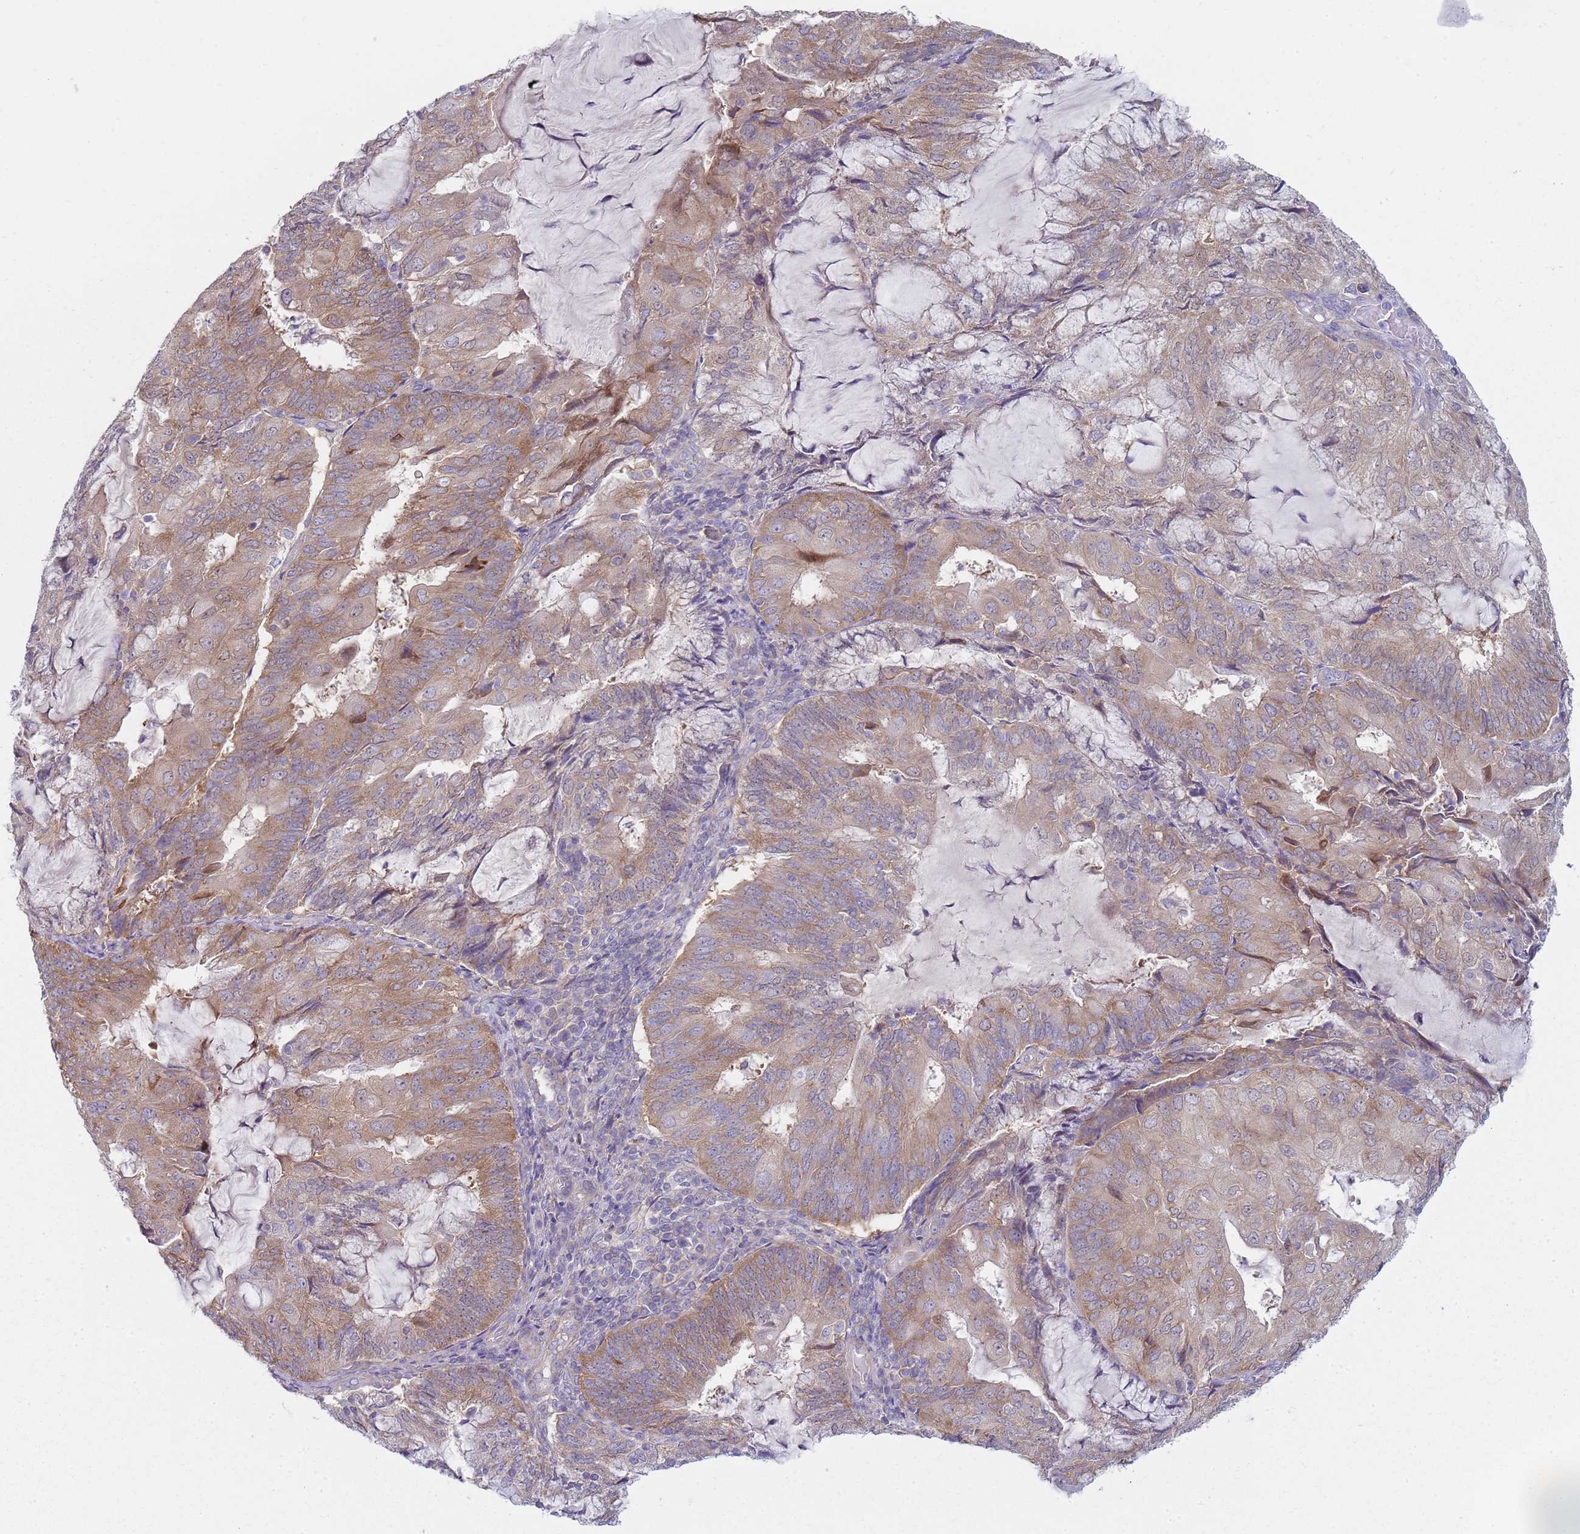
{"staining": {"intensity": "moderate", "quantity": ">75%", "location": "cytoplasmic/membranous"}, "tissue": "endometrial cancer", "cell_type": "Tumor cells", "image_type": "cancer", "snomed": [{"axis": "morphology", "description": "Adenocarcinoma, NOS"}, {"axis": "topography", "description": "Endometrium"}], "caption": "Human endometrial cancer stained with a brown dye shows moderate cytoplasmic/membranous positive expression in about >75% of tumor cells.", "gene": "SLC26A6", "patient": {"sex": "female", "age": 81}}